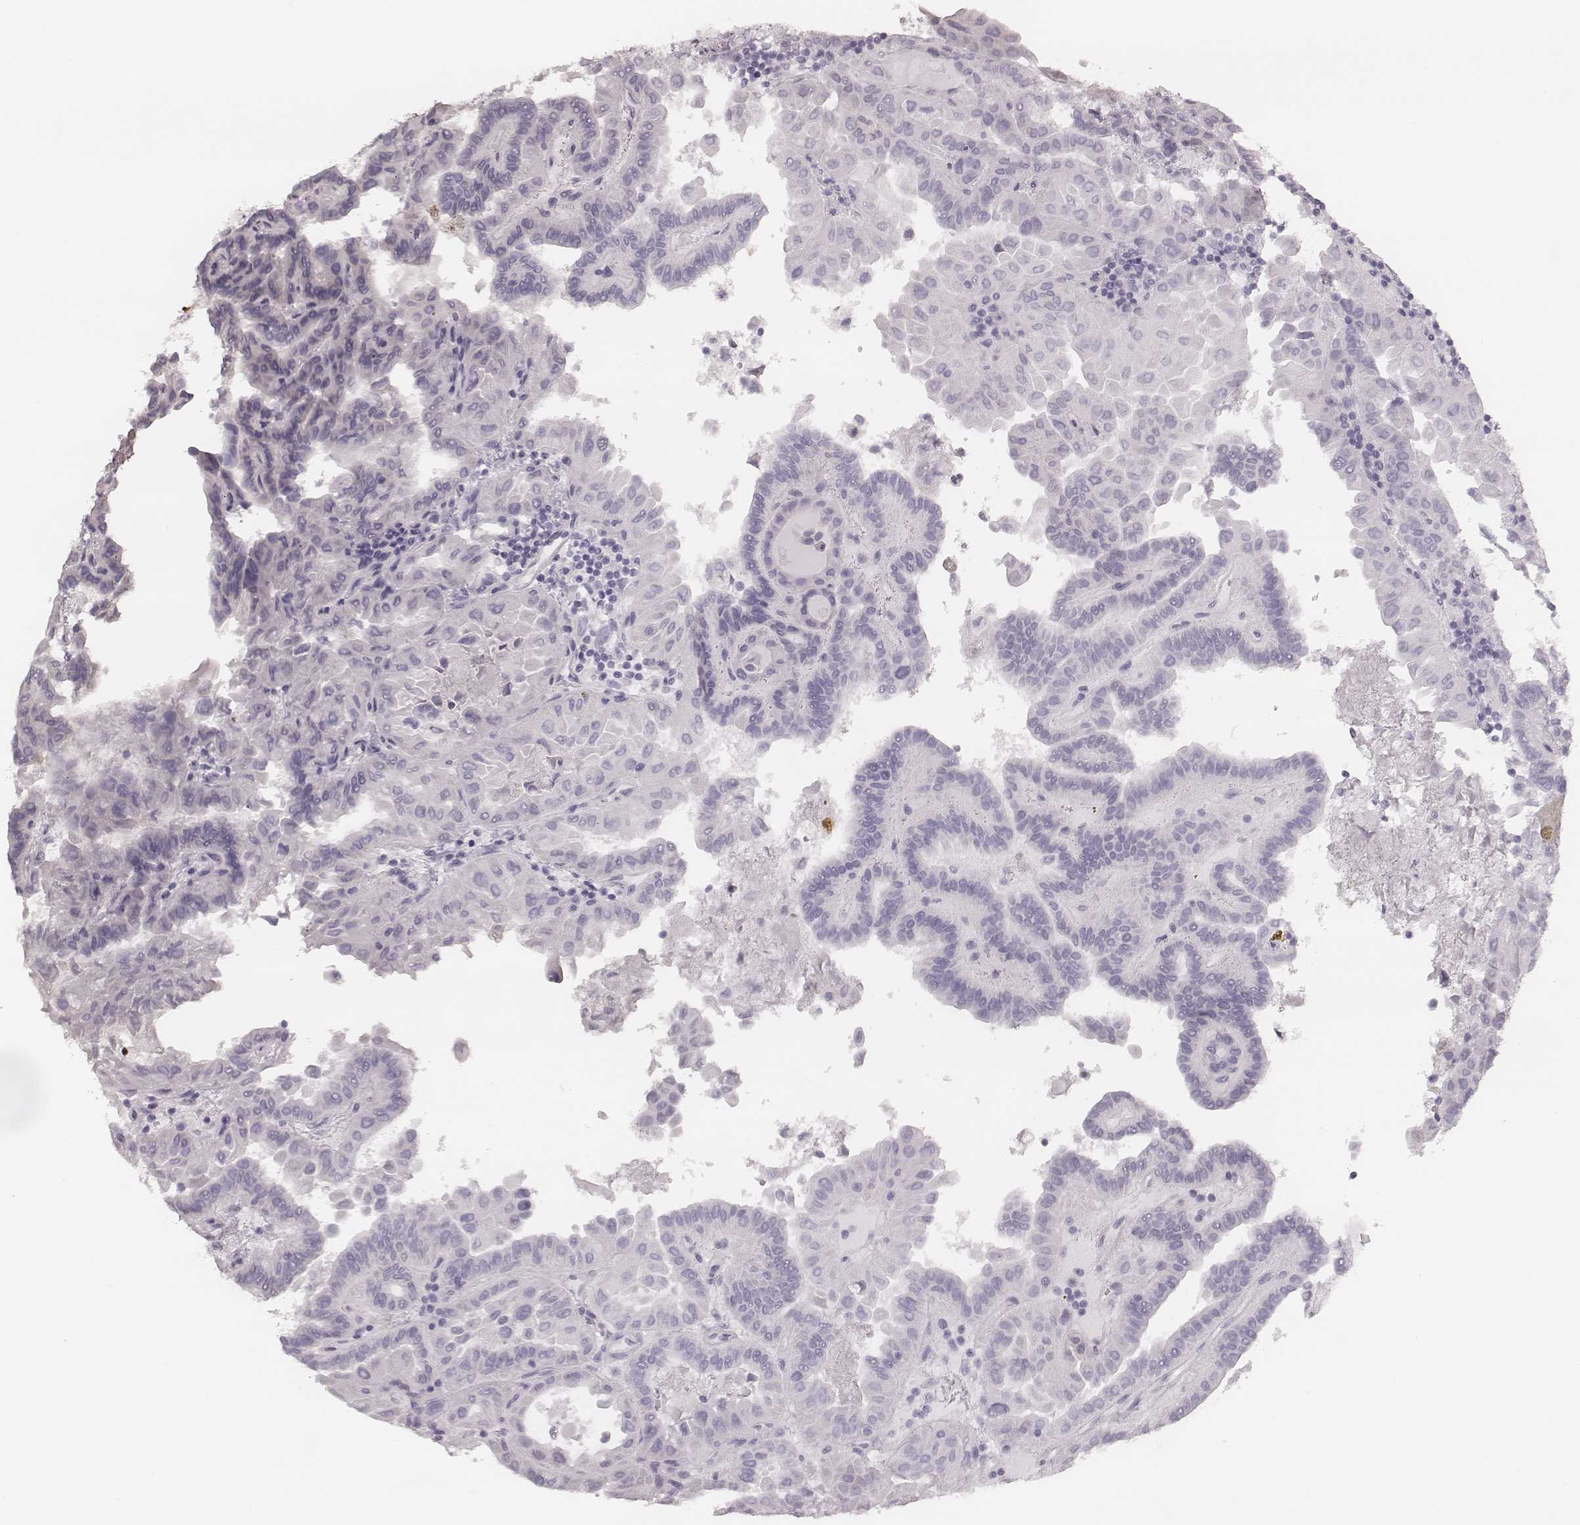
{"staining": {"intensity": "negative", "quantity": "none", "location": "none"}, "tissue": "thyroid cancer", "cell_type": "Tumor cells", "image_type": "cancer", "snomed": [{"axis": "morphology", "description": "Papillary adenocarcinoma, NOS"}, {"axis": "topography", "description": "Thyroid gland"}], "caption": "This is an immunohistochemistry (IHC) micrograph of human thyroid cancer (papillary adenocarcinoma). There is no expression in tumor cells.", "gene": "MSX1", "patient": {"sex": "female", "age": 46}}